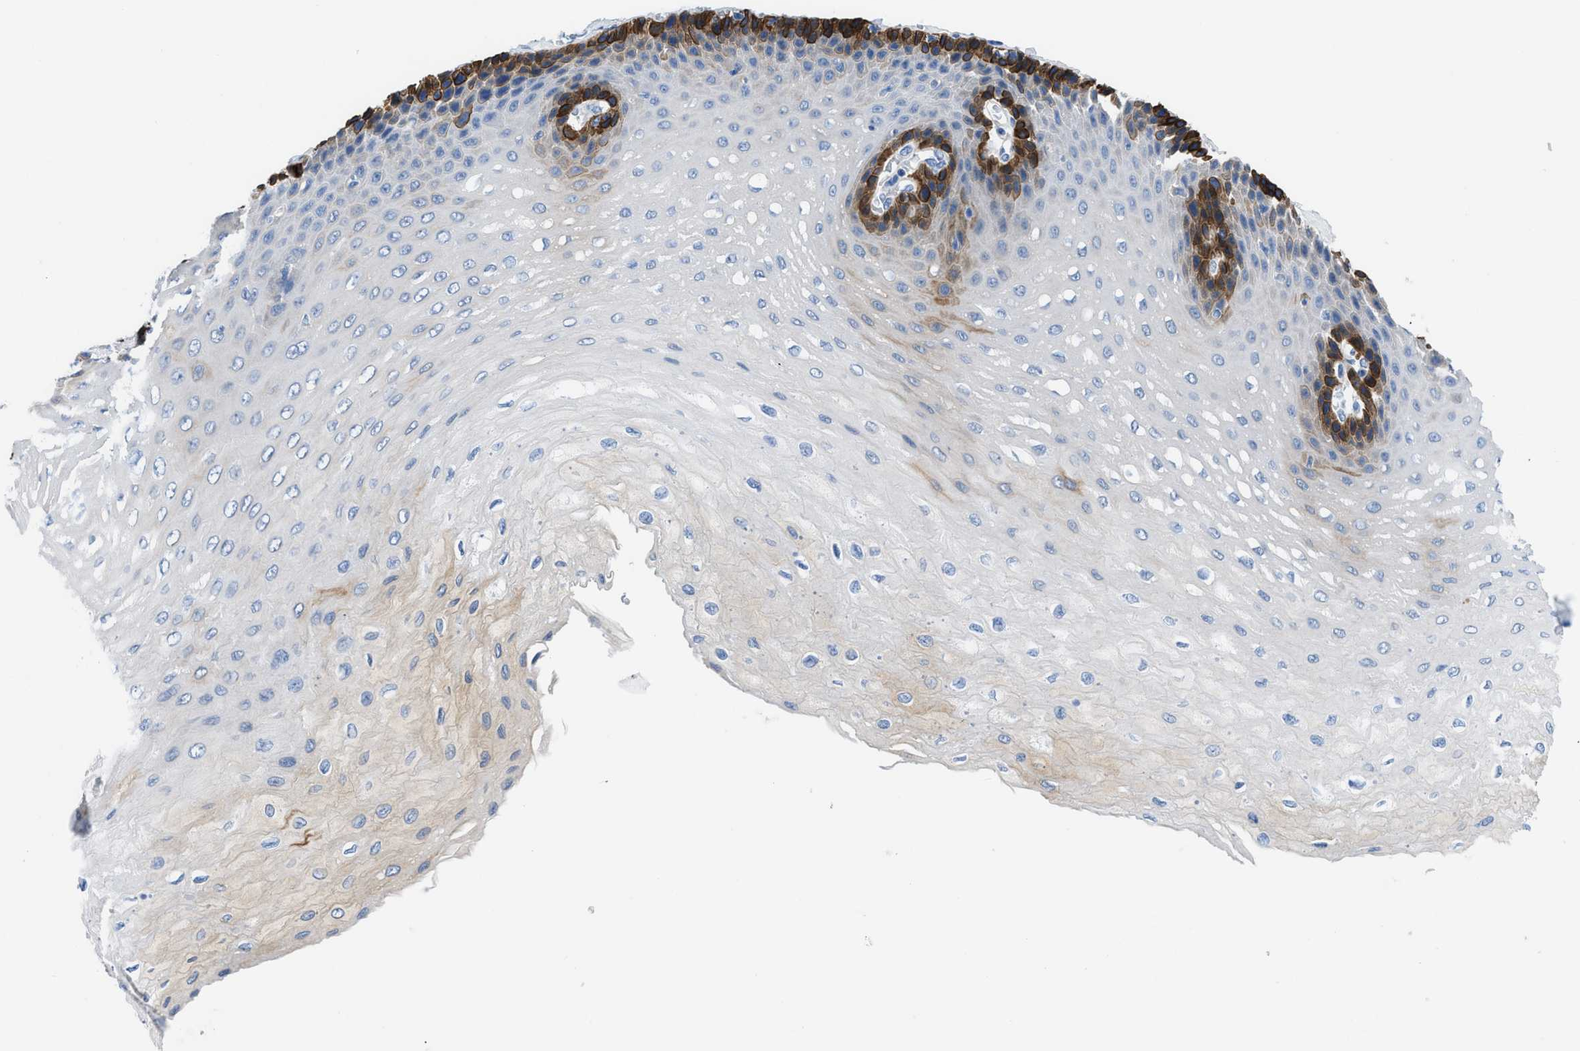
{"staining": {"intensity": "strong", "quantity": "<25%", "location": "cytoplasmic/membranous"}, "tissue": "esophagus", "cell_type": "Squamous epithelial cells", "image_type": "normal", "snomed": [{"axis": "morphology", "description": "Normal tissue, NOS"}, {"axis": "topography", "description": "Esophagus"}], "caption": "A brown stain labels strong cytoplasmic/membranous staining of a protein in squamous epithelial cells of normal esophagus. (brown staining indicates protein expression, while blue staining denotes nuclei).", "gene": "SLC10A6", "patient": {"sex": "female", "age": 72}}